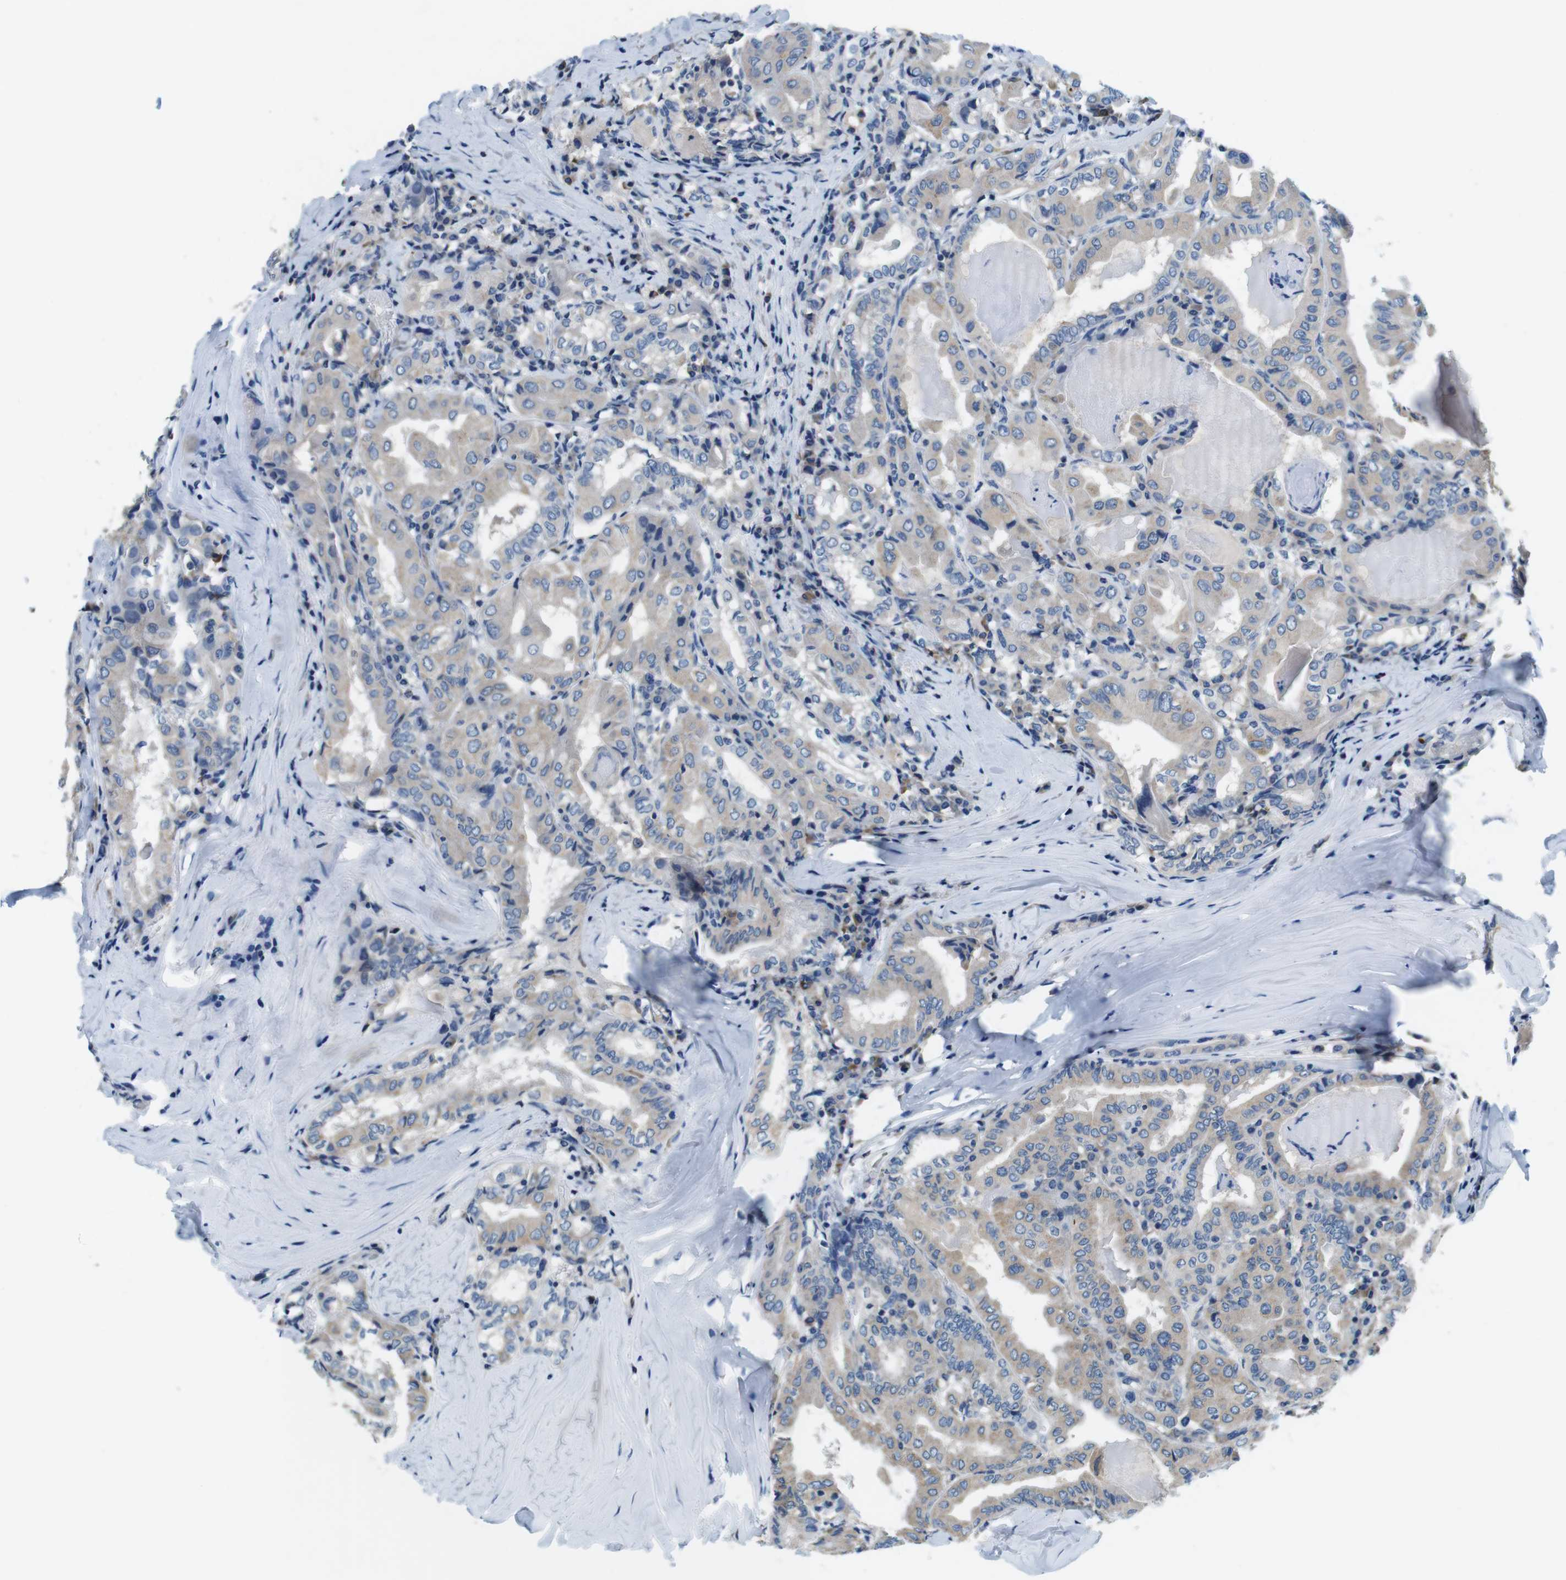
{"staining": {"intensity": "weak", "quantity": ">75%", "location": "cytoplasmic/membranous"}, "tissue": "thyroid cancer", "cell_type": "Tumor cells", "image_type": "cancer", "snomed": [{"axis": "morphology", "description": "Papillary adenocarcinoma, NOS"}, {"axis": "topography", "description": "Thyroid gland"}], "caption": "Immunohistochemical staining of human thyroid cancer (papillary adenocarcinoma) displays low levels of weak cytoplasmic/membranous protein positivity in approximately >75% of tumor cells.", "gene": "DENND4C", "patient": {"sex": "female", "age": 42}}